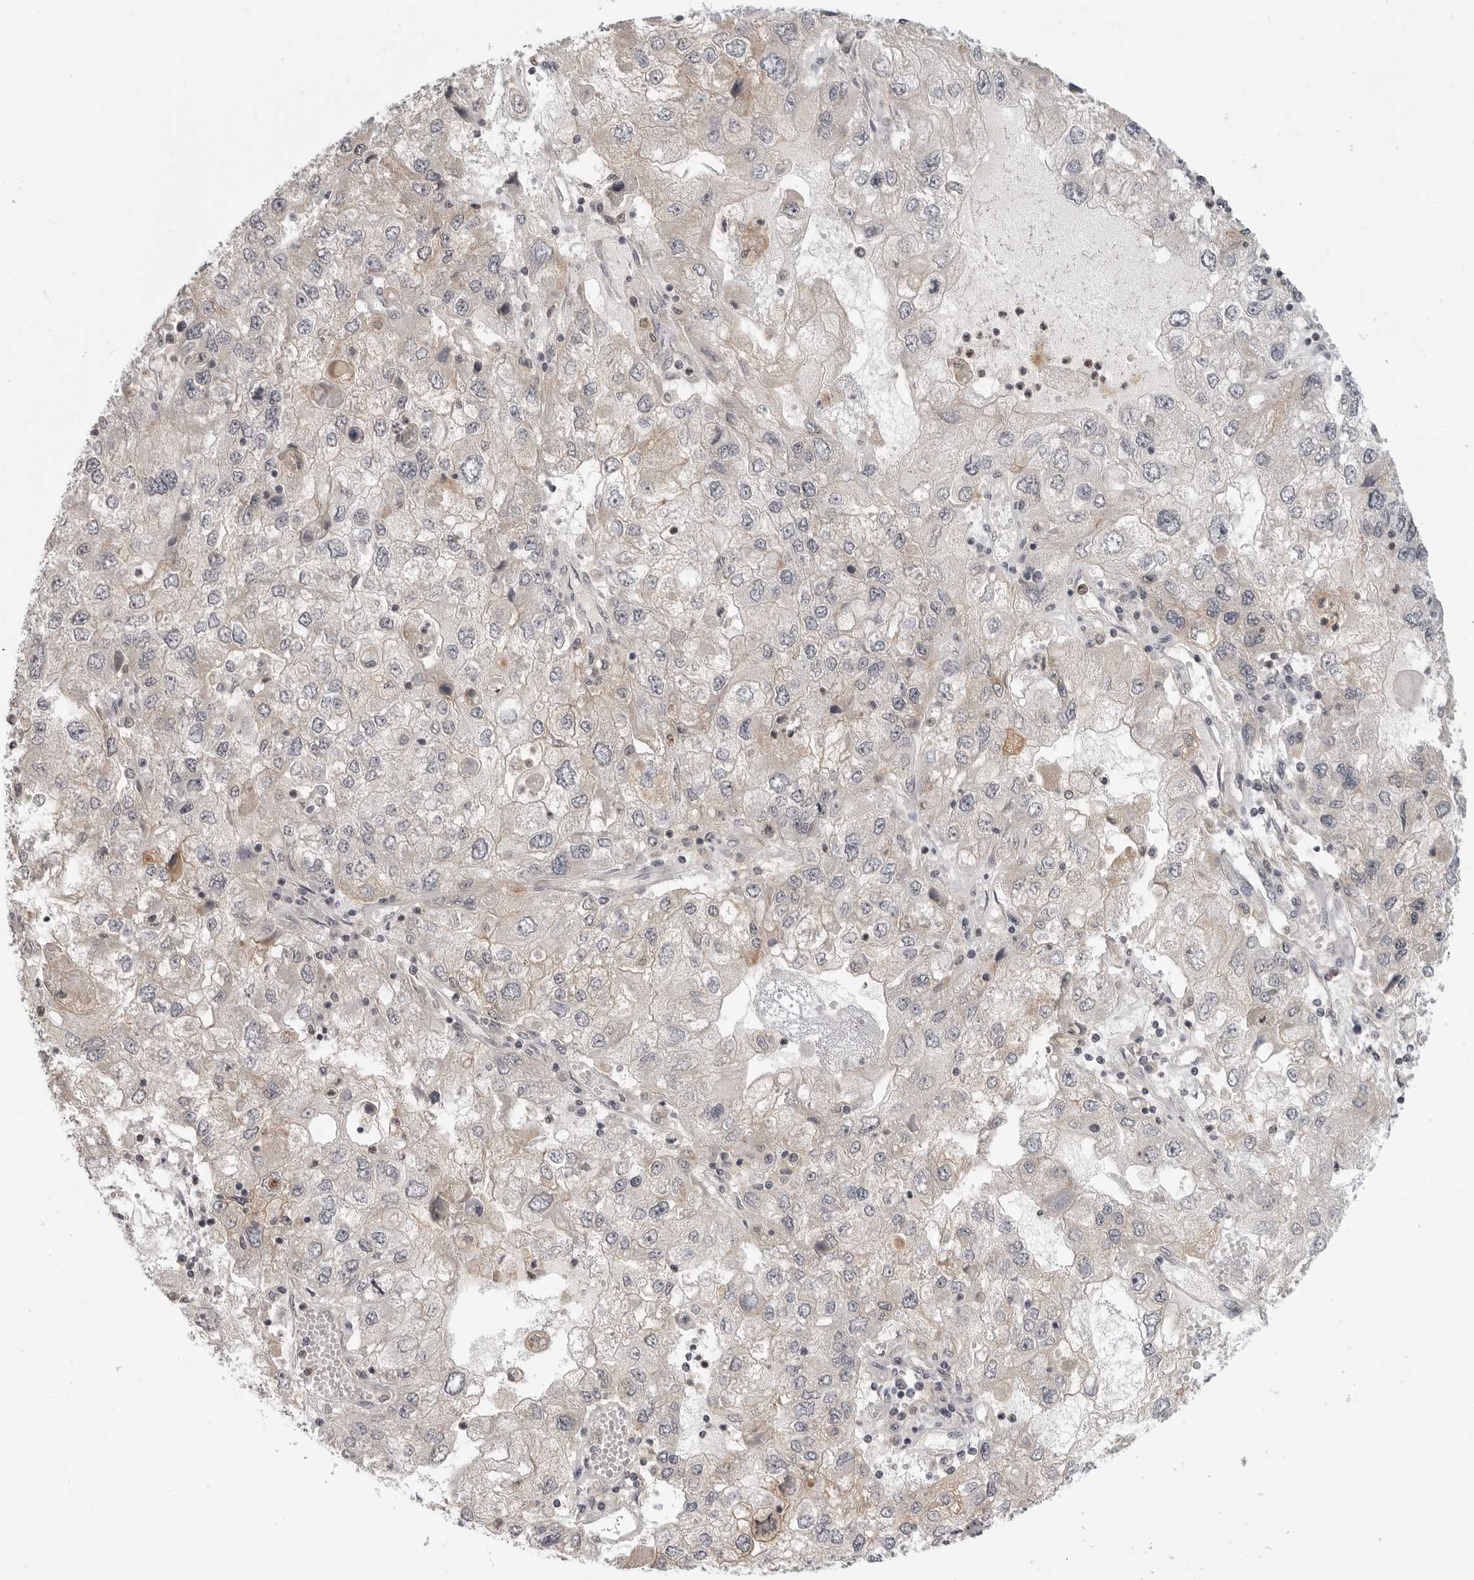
{"staining": {"intensity": "weak", "quantity": "<25%", "location": "cytoplasmic/membranous"}, "tissue": "endometrial cancer", "cell_type": "Tumor cells", "image_type": "cancer", "snomed": [{"axis": "morphology", "description": "Adenocarcinoma, NOS"}, {"axis": "topography", "description": "Endometrium"}], "caption": "Adenocarcinoma (endometrial) was stained to show a protein in brown. There is no significant staining in tumor cells. (DAB (3,3'-diaminobenzidine) immunohistochemistry (IHC) with hematoxylin counter stain).", "gene": "IFNGR1", "patient": {"sex": "female", "age": 49}}